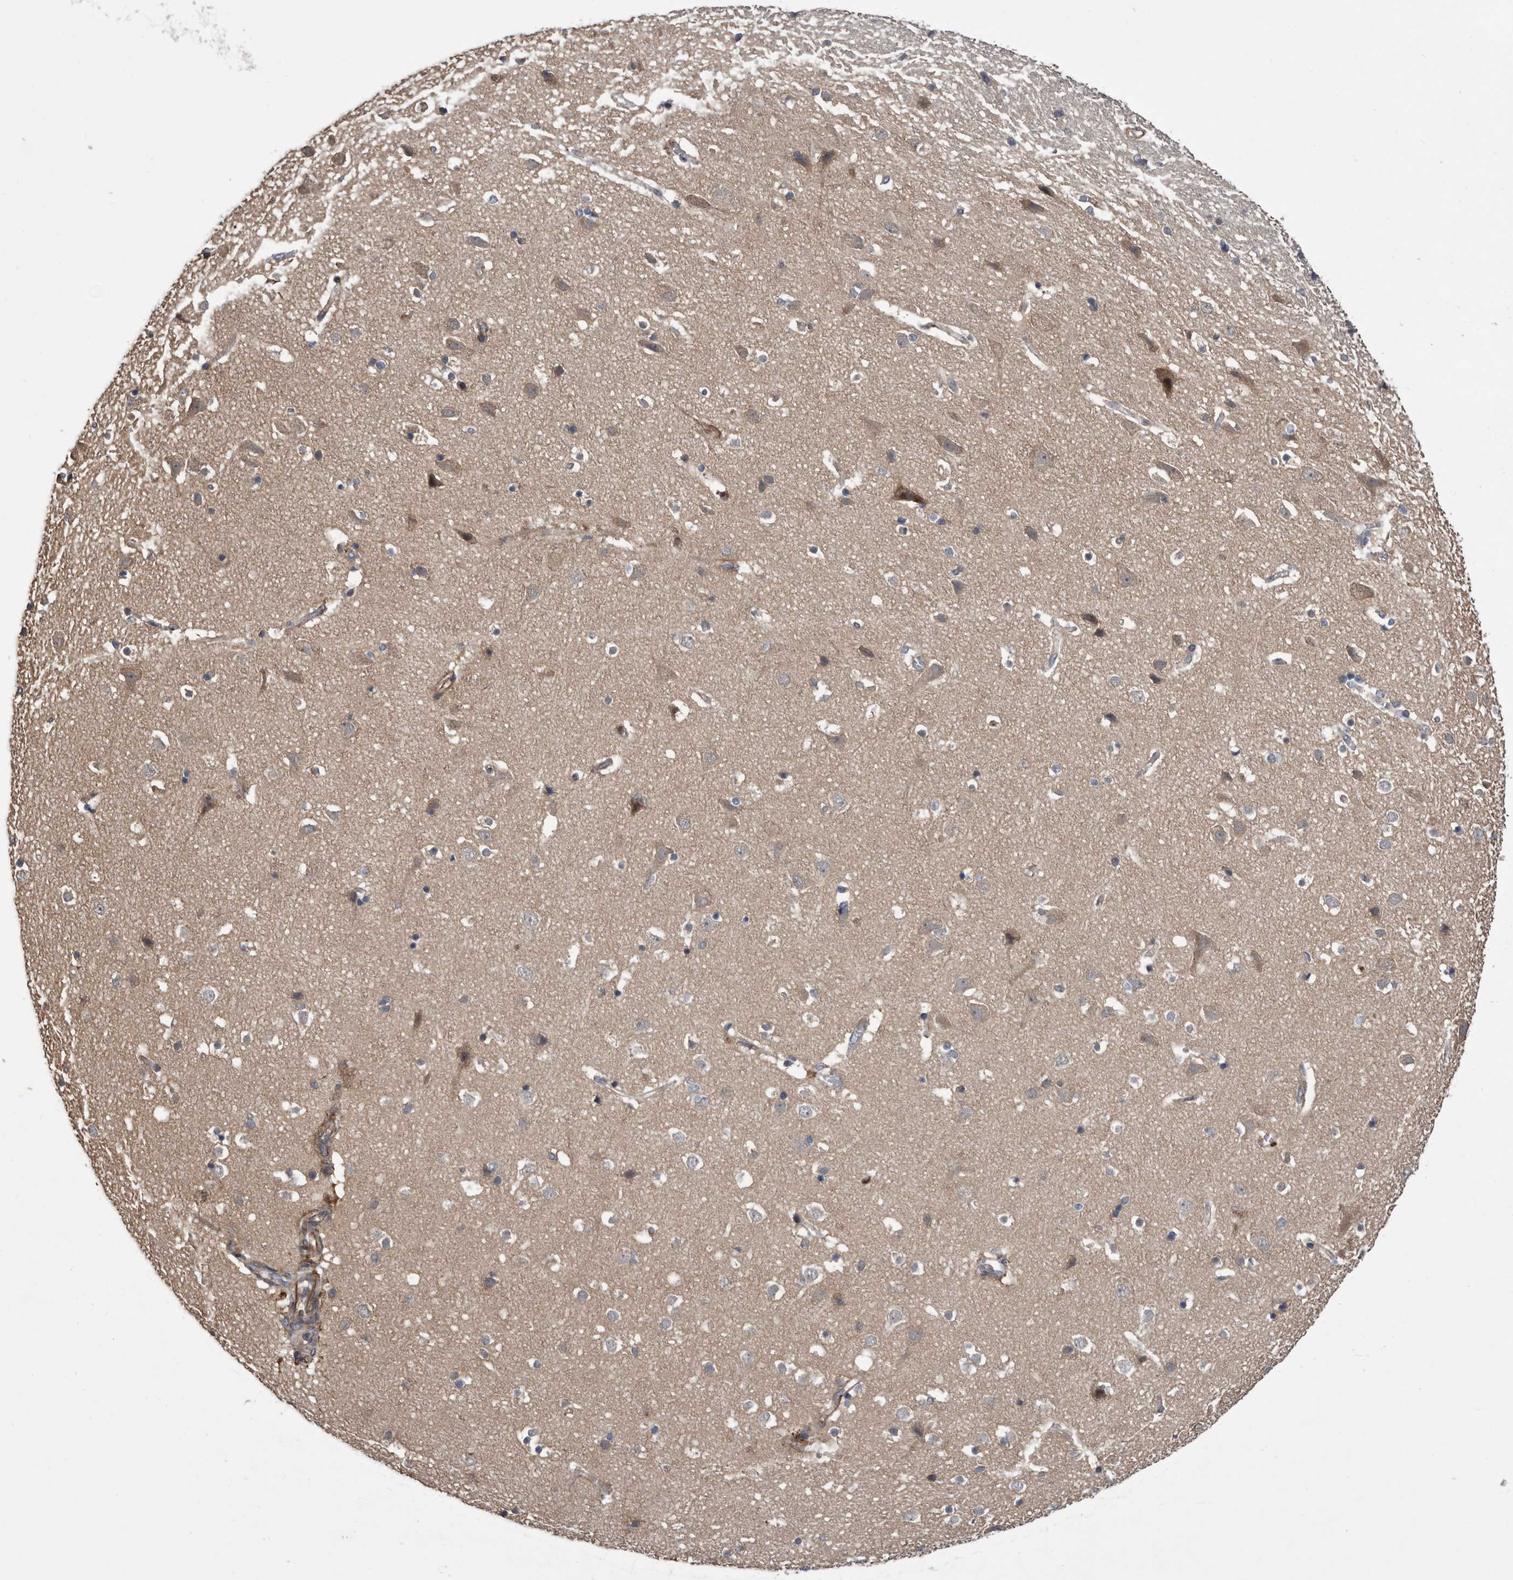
{"staining": {"intensity": "moderate", "quantity": "25%-75%", "location": "cytoplasmic/membranous"}, "tissue": "cerebral cortex", "cell_type": "Endothelial cells", "image_type": "normal", "snomed": [{"axis": "morphology", "description": "Normal tissue, NOS"}, {"axis": "topography", "description": "Cerebral cortex"}], "caption": "Endothelial cells show medium levels of moderate cytoplasmic/membranous positivity in about 25%-75% of cells in benign human cerebral cortex.", "gene": "SERINC2", "patient": {"sex": "male", "age": 54}}